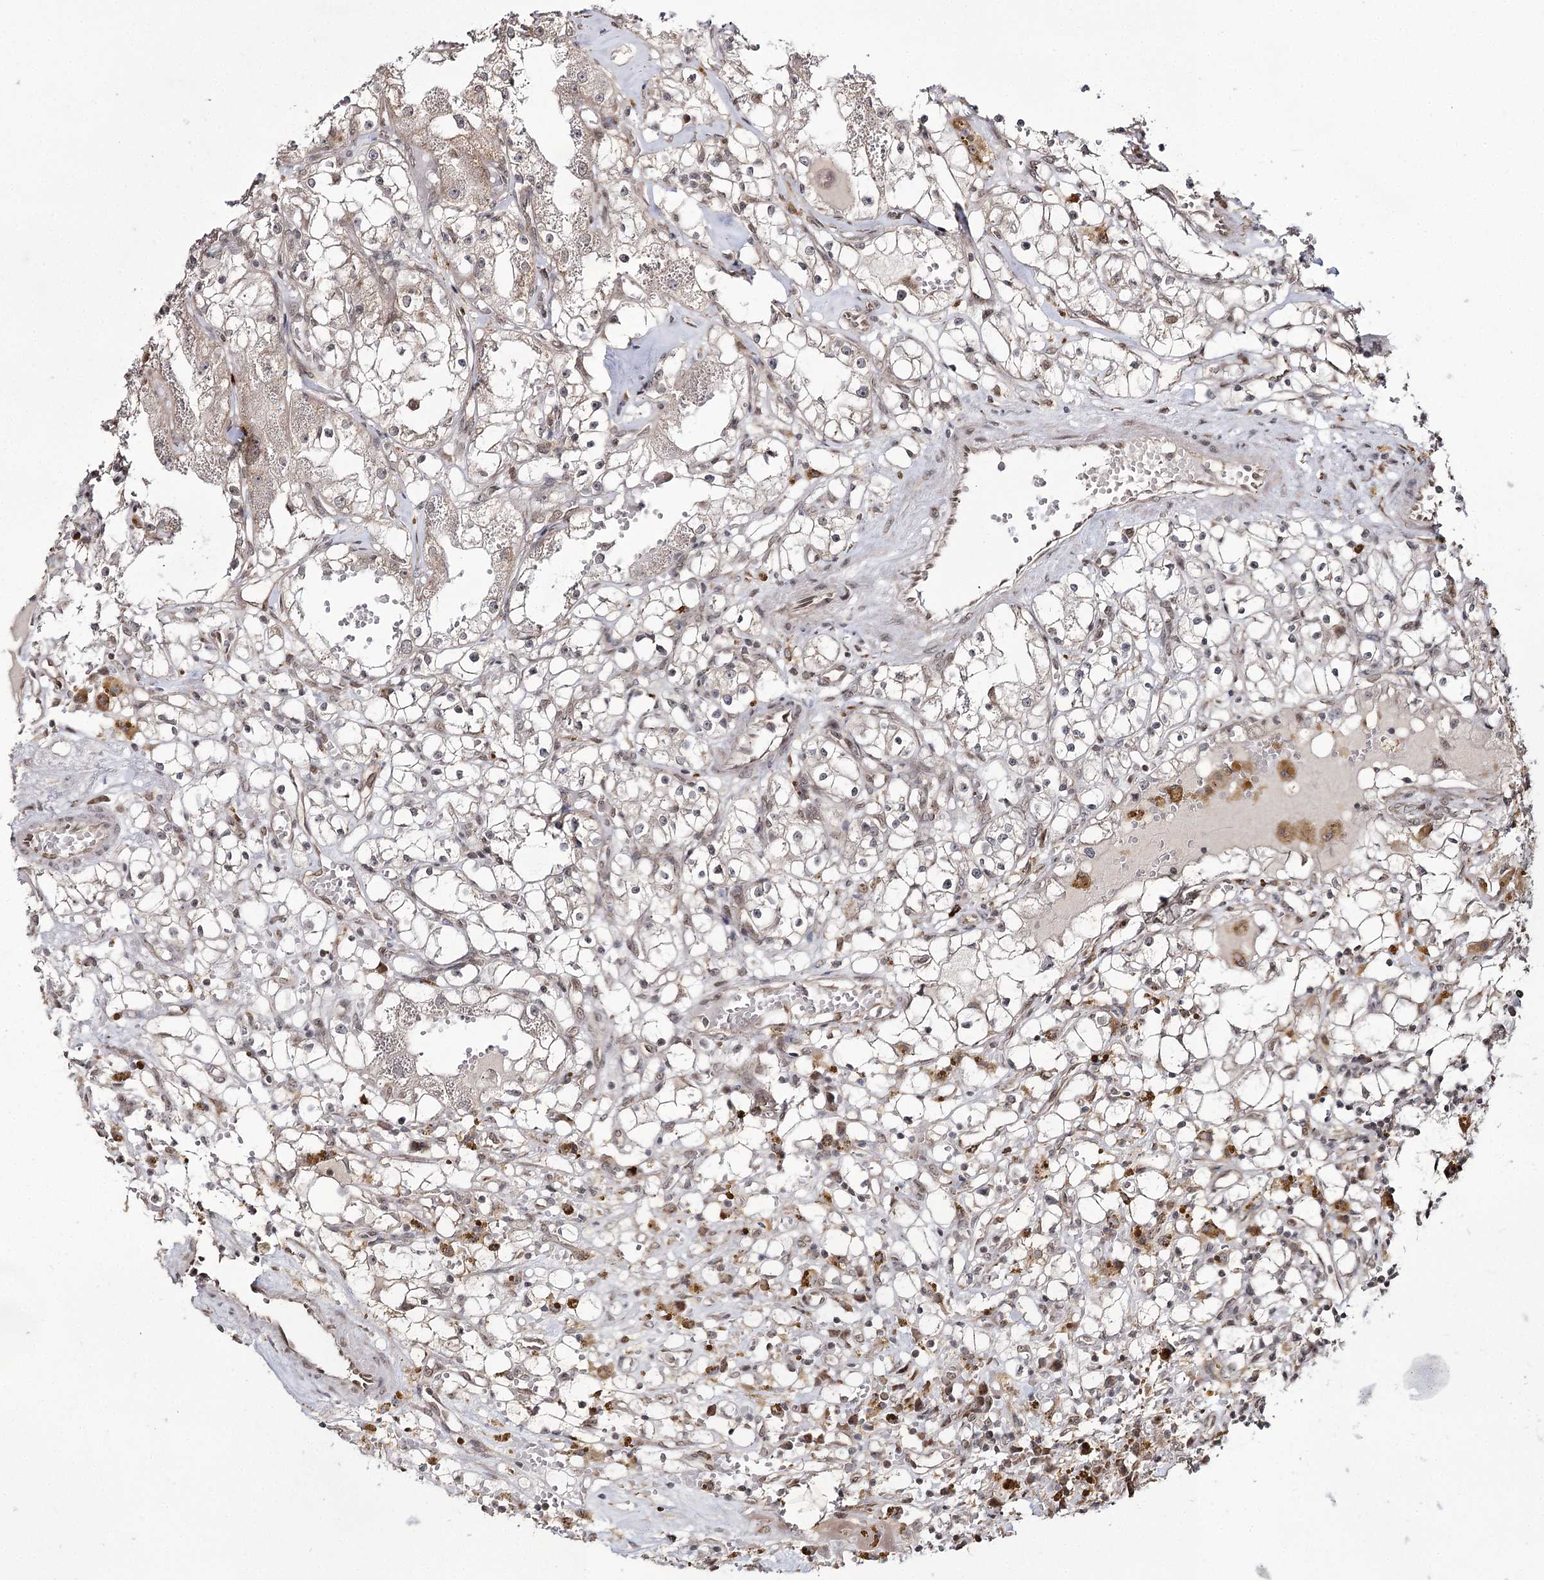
{"staining": {"intensity": "negative", "quantity": "none", "location": "none"}, "tissue": "renal cancer", "cell_type": "Tumor cells", "image_type": "cancer", "snomed": [{"axis": "morphology", "description": "Adenocarcinoma, NOS"}, {"axis": "topography", "description": "Kidney"}], "caption": "An immunohistochemistry photomicrograph of renal cancer is shown. There is no staining in tumor cells of renal cancer. The staining was performed using DAB (3,3'-diaminobenzidine) to visualize the protein expression in brown, while the nuclei were stained in blue with hematoxylin (Magnification: 20x).", "gene": "TRNT1", "patient": {"sex": "male", "age": 56}}